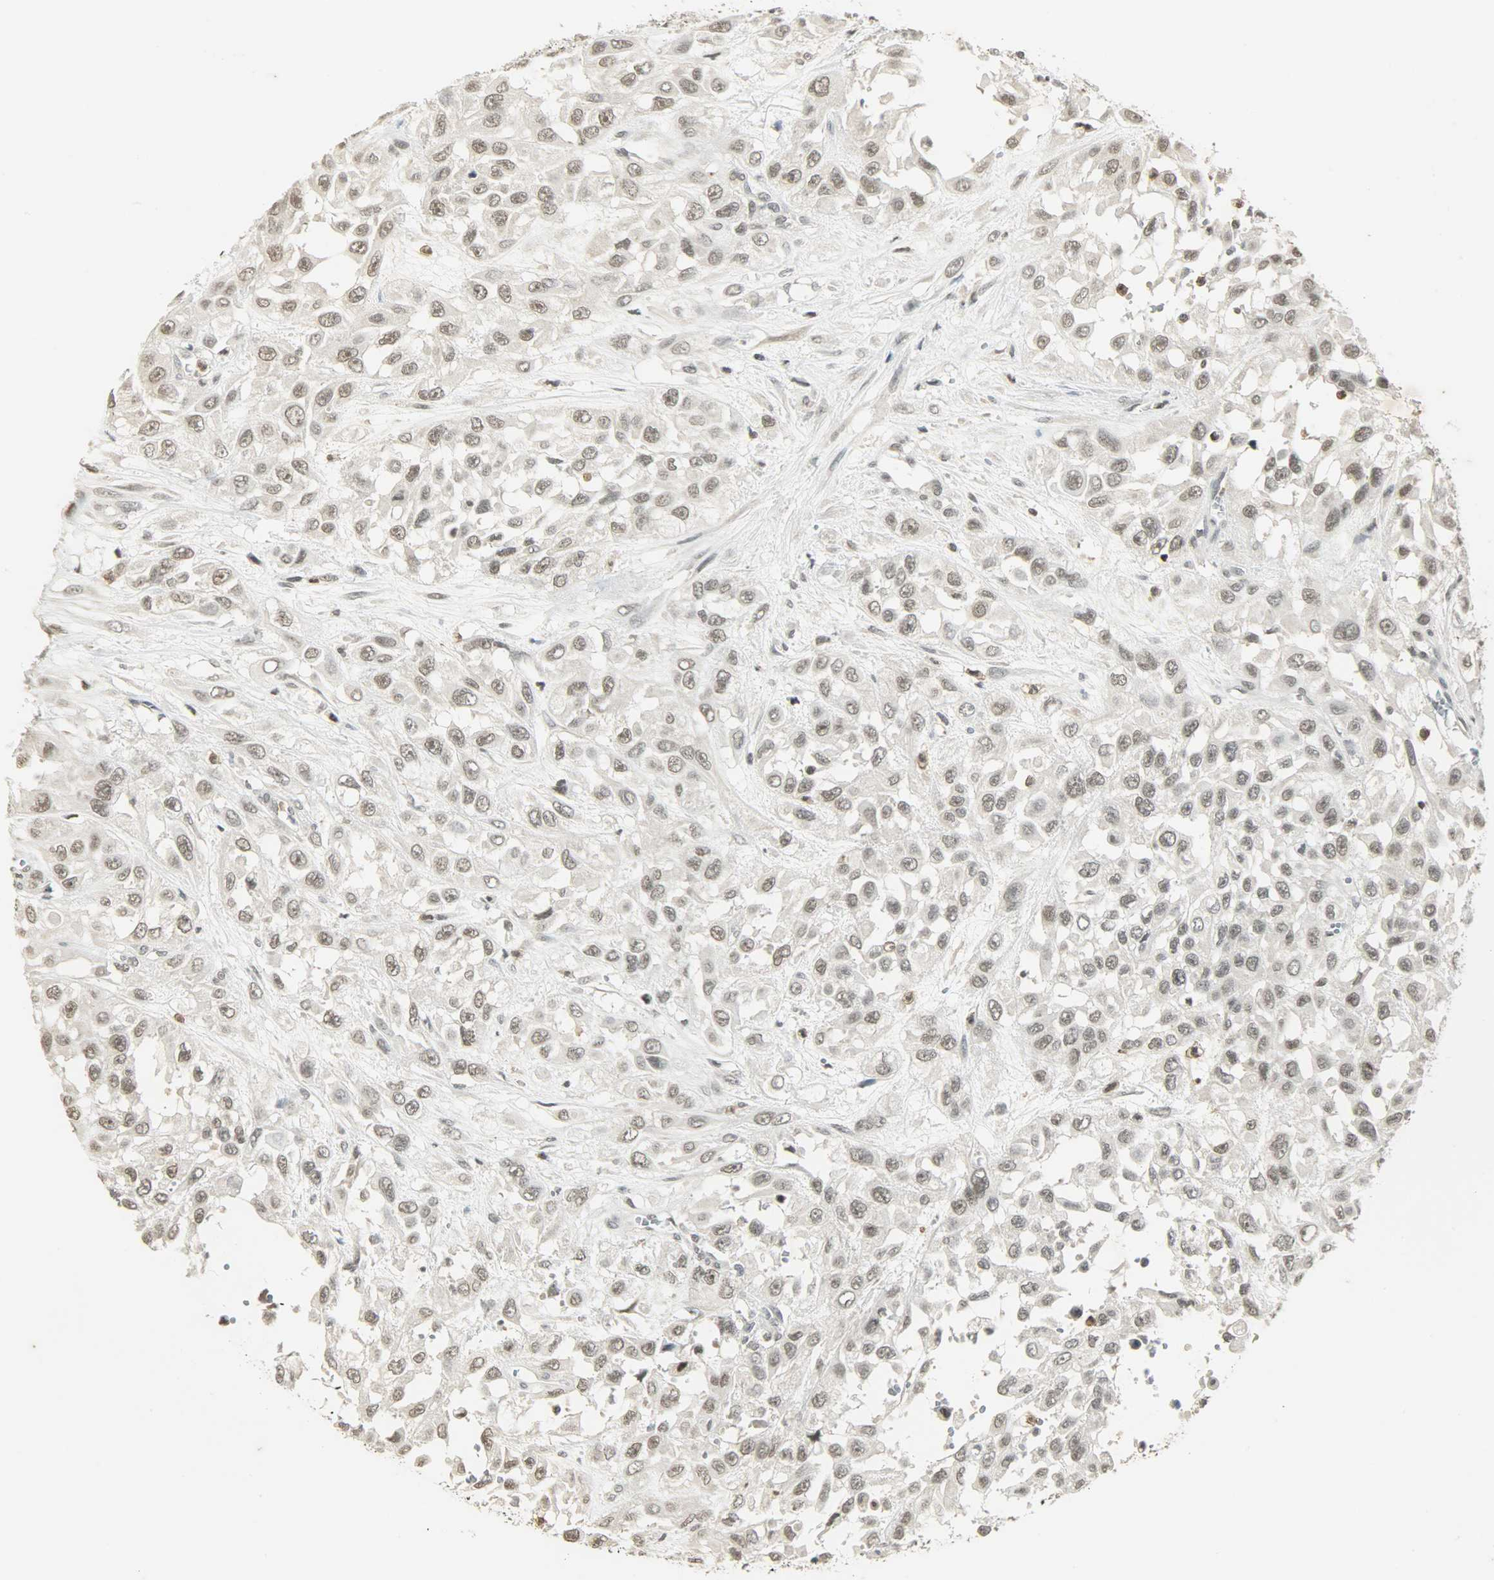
{"staining": {"intensity": "weak", "quantity": "<25%", "location": "nuclear"}, "tissue": "urothelial cancer", "cell_type": "Tumor cells", "image_type": "cancer", "snomed": [{"axis": "morphology", "description": "Urothelial carcinoma, High grade"}, {"axis": "topography", "description": "Urinary bladder"}], "caption": "Tumor cells show no significant protein positivity in urothelial cancer. Brightfield microscopy of immunohistochemistry (IHC) stained with DAB (3,3'-diaminobenzidine) (brown) and hematoxylin (blue), captured at high magnification.", "gene": "SMARCA5", "patient": {"sex": "male", "age": 57}}